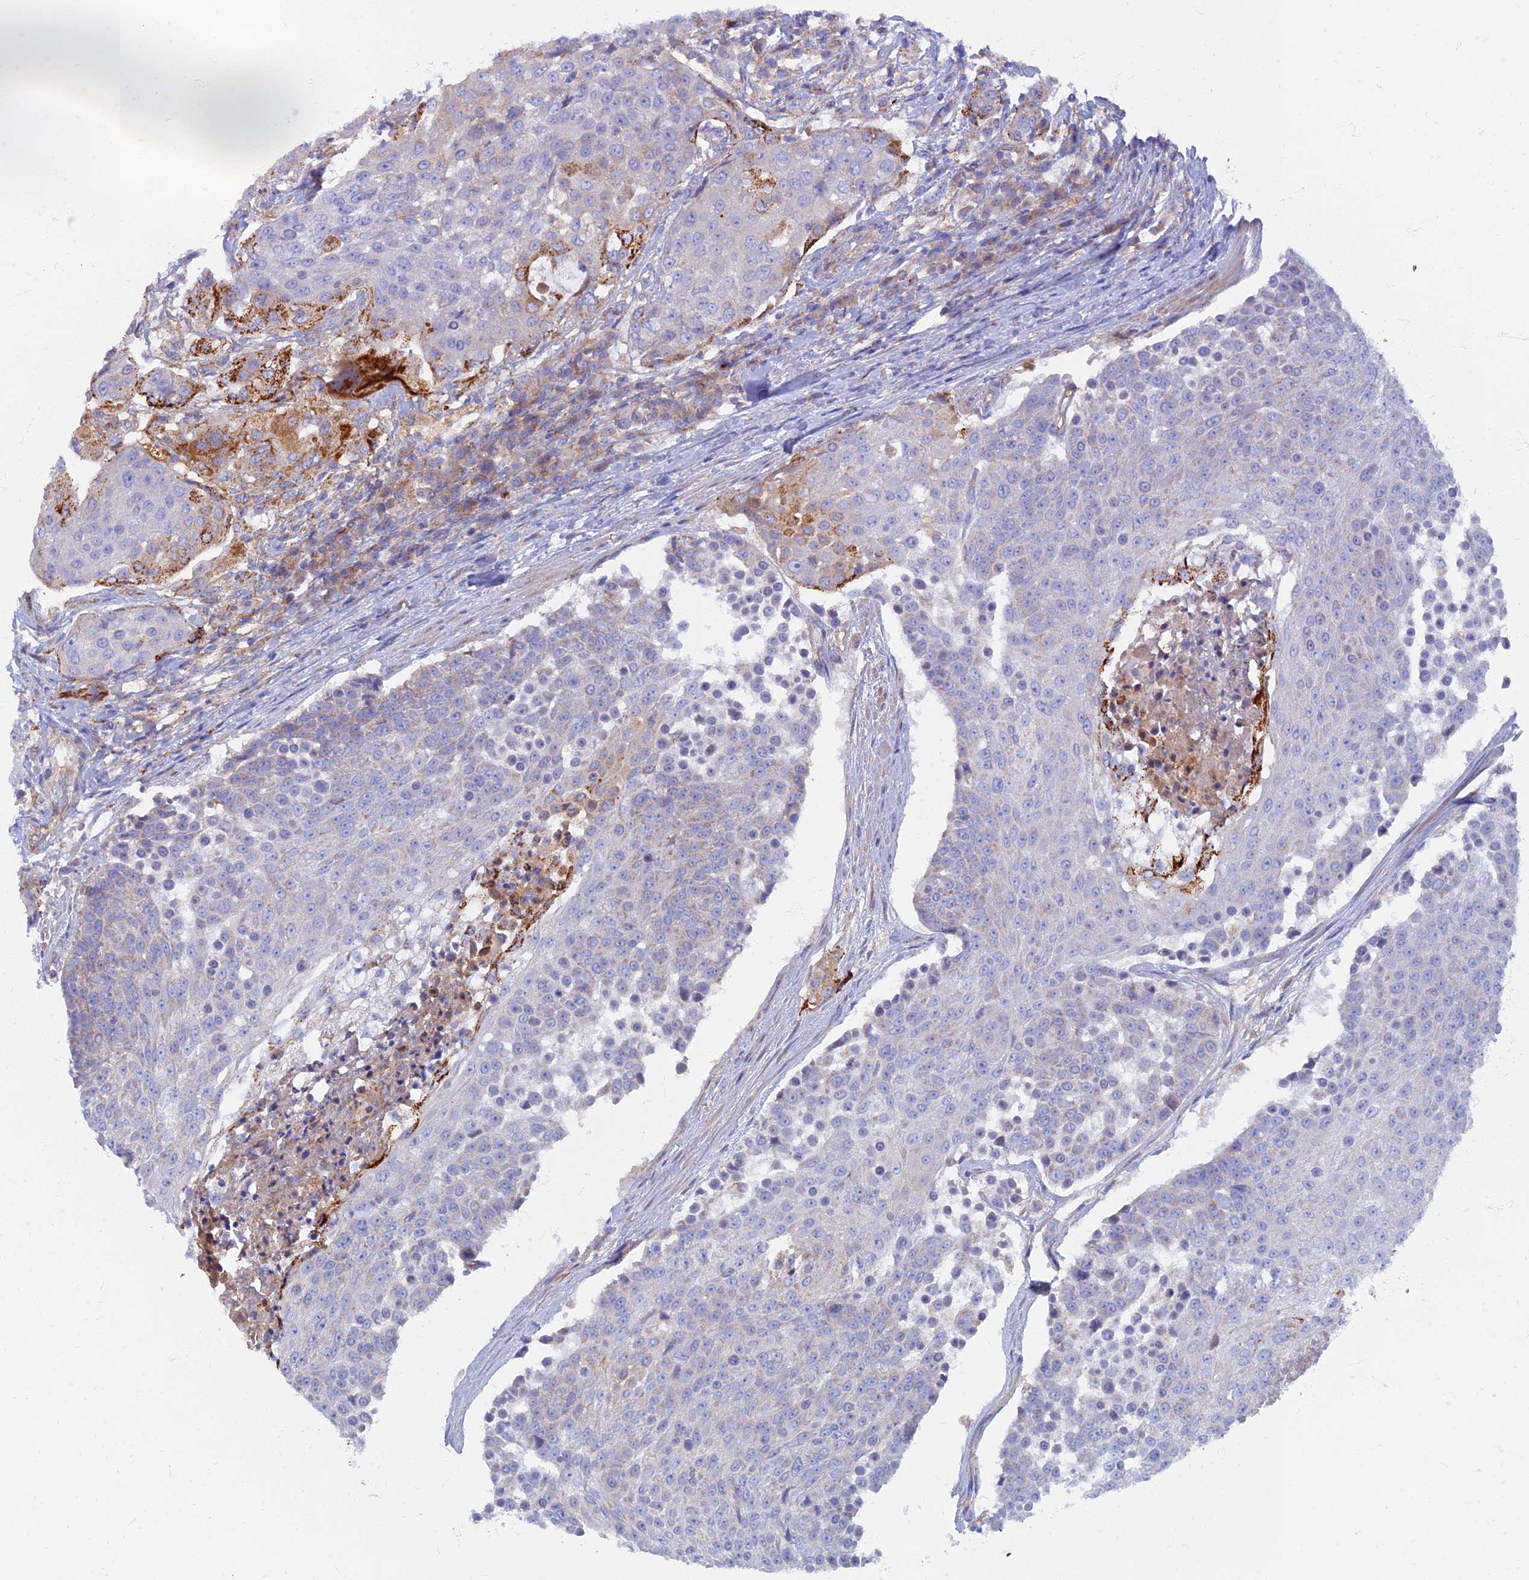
{"staining": {"intensity": "moderate", "quantity": "<25%", "location": "cytoplasmic/membranous"}, "tissue": "urothelial cancer", "cell_type": "Tumor cells", "image_type": "cancer", "snomed": [{"axis": "morphology", "description": "Urothelial carcinoma, High grade"}, {"axis": "topography", "description": "Urinary bladder"}], "caption": "Immunohistochemistry micrograph of neoplastic tissue: human urothelial cancer stained using IHC demonstrates low levels of moderate protein expression localized specifically in the cytoplasmic/membranous of tumor cells, appearing as a cytoplasmic/membranous brown color.", "gene": "TMEM44", "patient": {"sex": "female", "age": 63}}